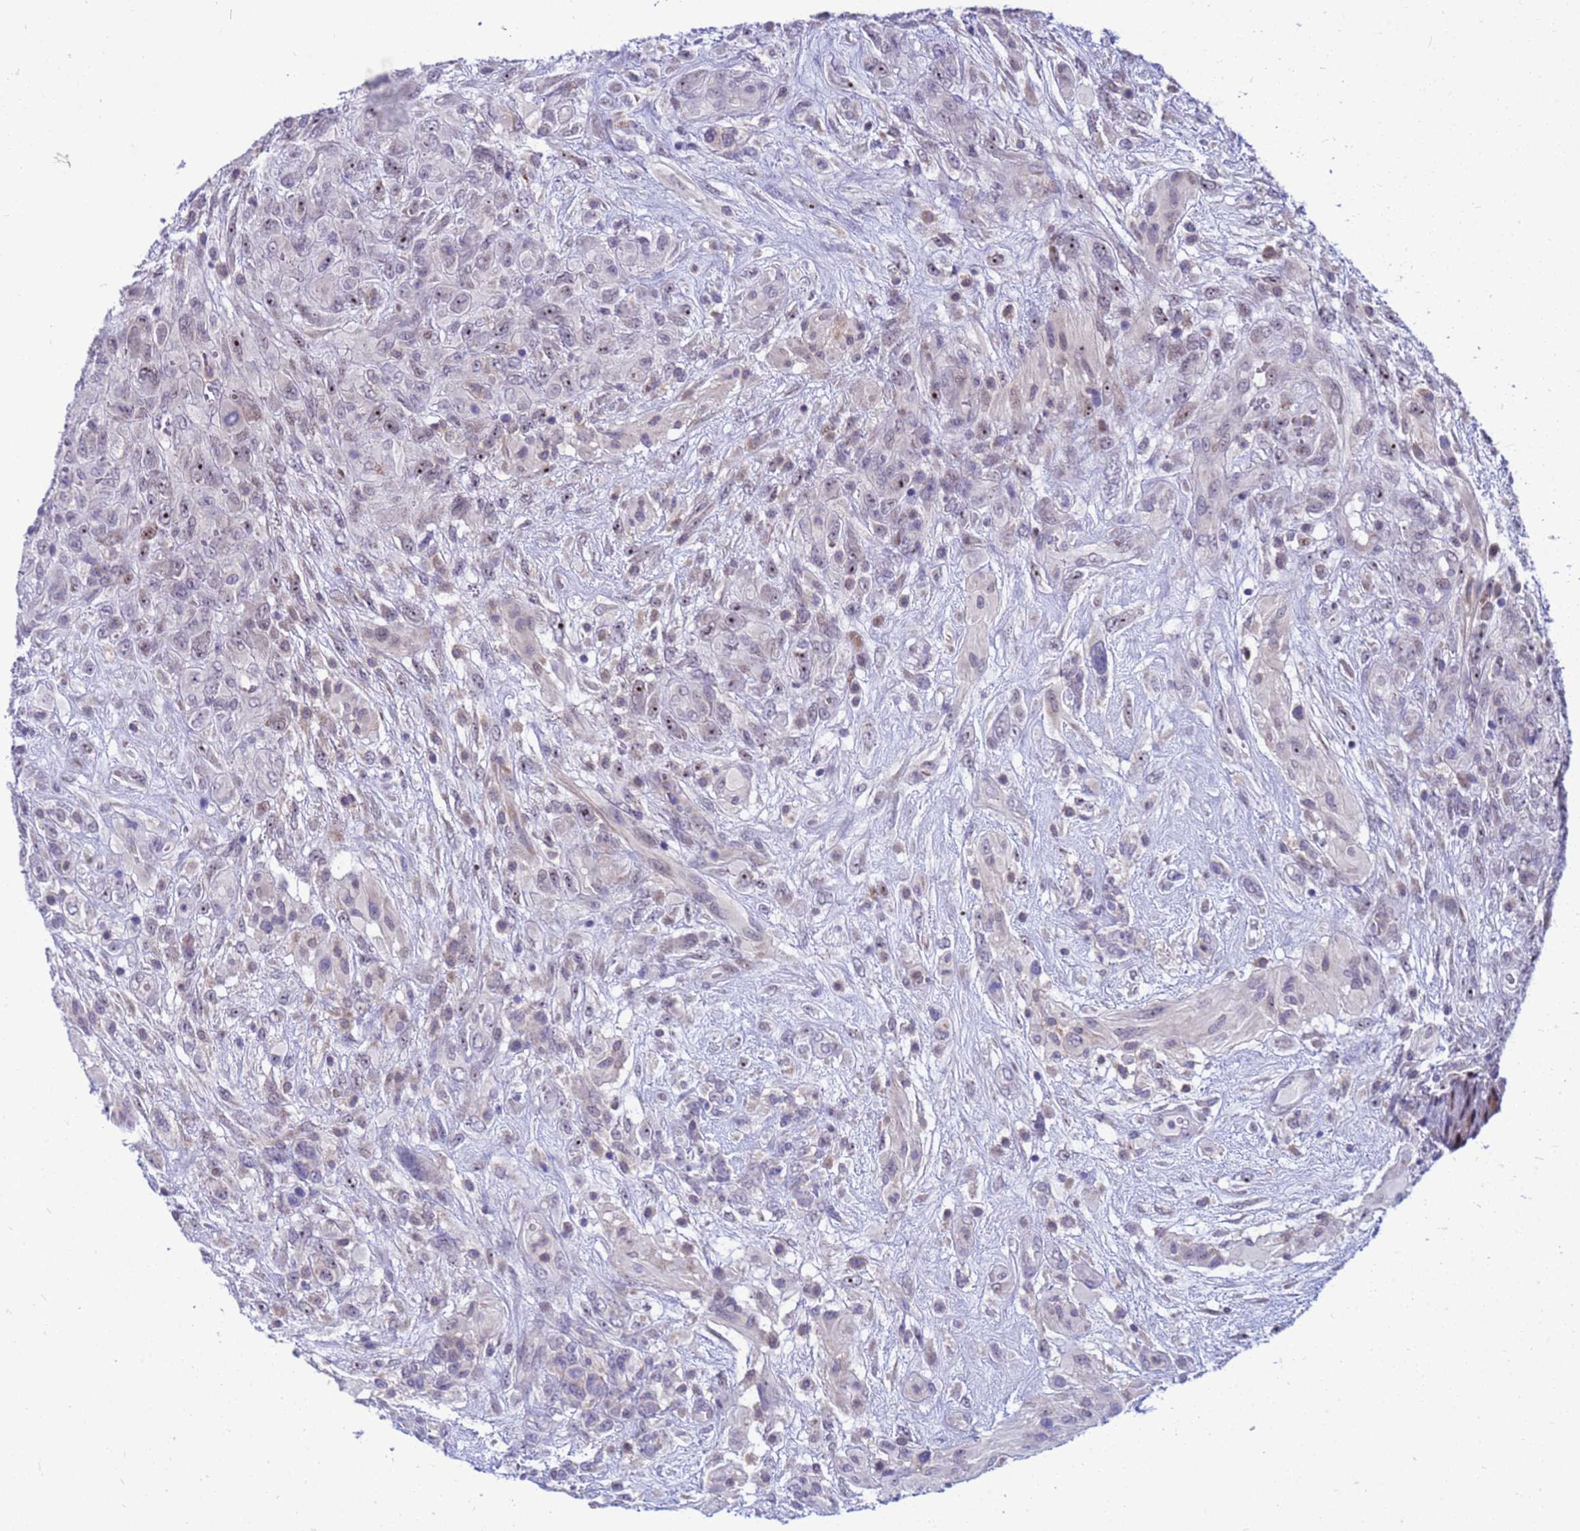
{"staining": {"intensity": "moderate", "quantity": "<25%", "location": "nuclear"}, "tissue": "glioma", "cell_type": "Tumor cells", "image_type": "cancer", "snomed": [{"axis": "morphology", "description": "Glioma, malignant, High grade"}, {"axis": "topography", "description": "Brain"}], "caption": "DAB (3,3'-diaminobenzidine) immunohistochemical staining of malignant glioma (high-grade) displays moderate nuclear protein positivity in about <25% of tumor cells.", "gene": "LRATD1", "patient": {"sex": "male", "age": 61}}